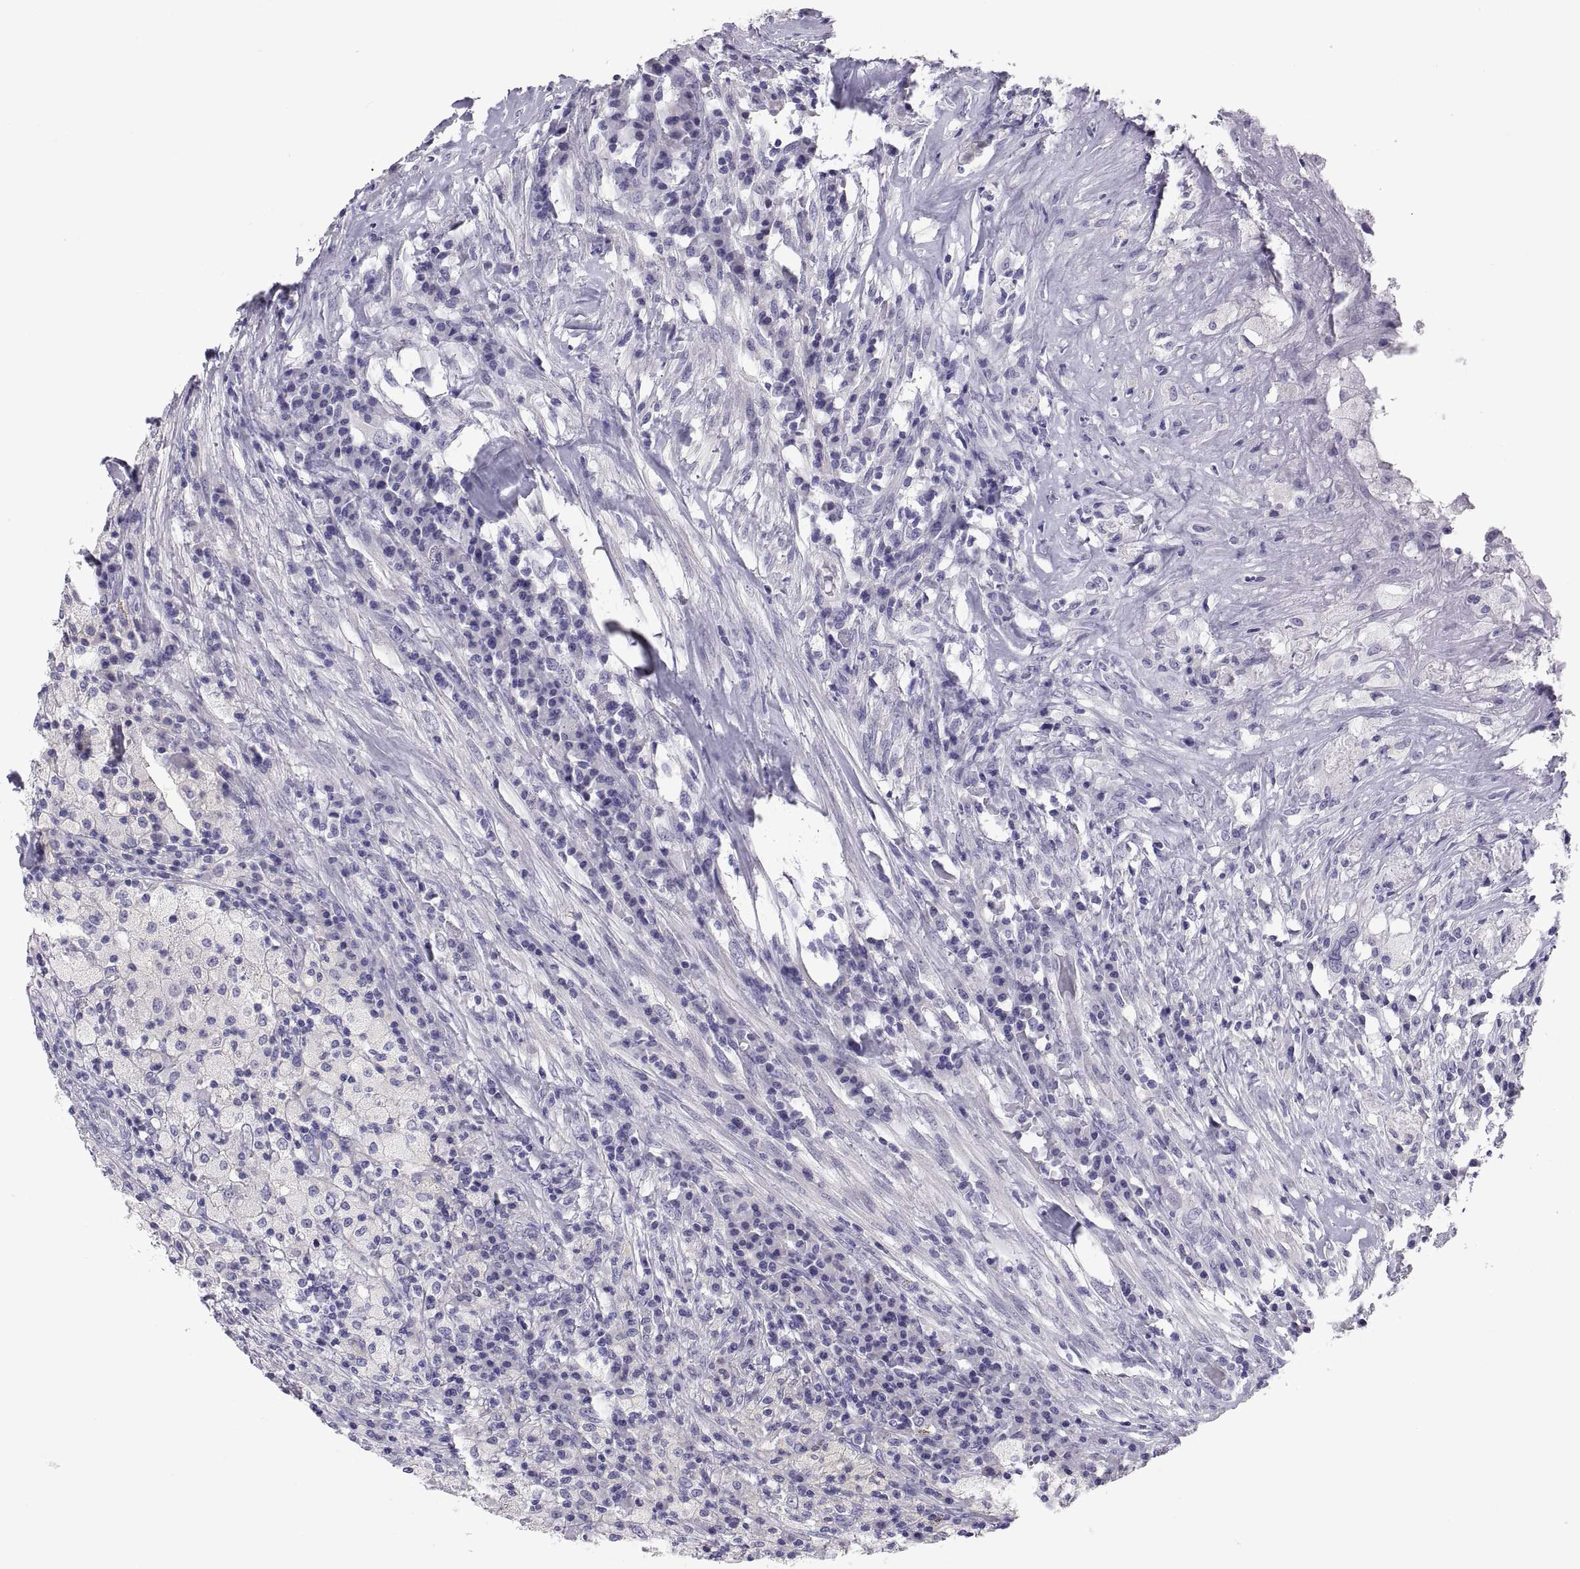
{"staining": {"intensity": "negative", "quantity": "none", "location": "none"}, "tissue": "testis cancer", "cell_type": "Tumor cells", "image_type": "cancer", "snomed": [{"axis": "morphology", "description": "Necrosis, NOS"}, {"axis": "morphology", "description": "Carcinoma, Embryonal, NOS"}, {"axis": "topography", "description": "Testis"}], "caption": "Tumor cells show no significant protein staining in testis cancer.", "gene": "FAM170A", "patient": {"sex": "male", "age": 19}}